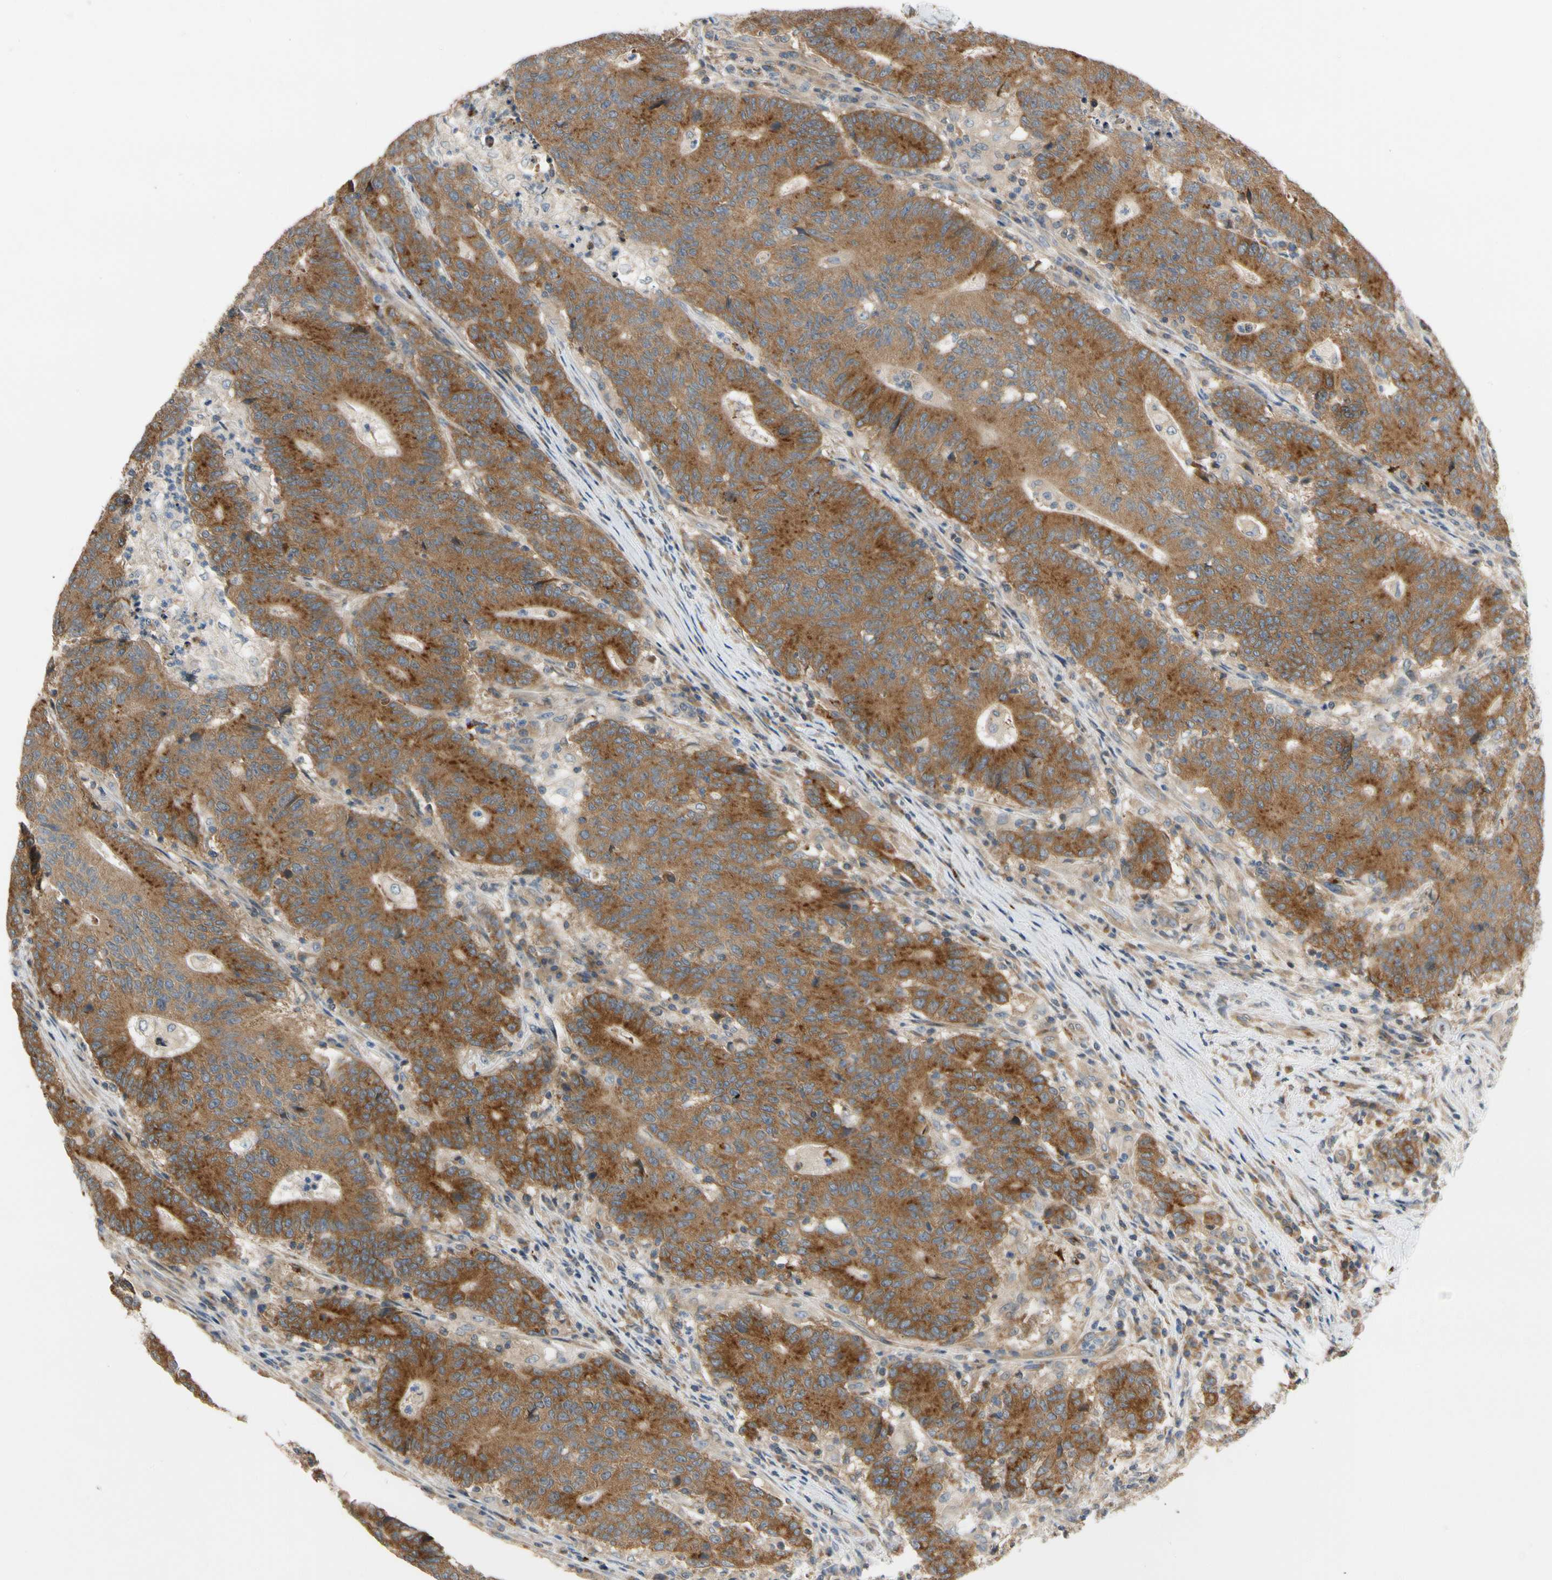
{"staining": {"intensity": "moderate", "quantity": ">75%", "location": "cytoplasmic/membranous"}, "tissue": "colorectal cancer", "cell_type": "Tumor cells", "image_type": "cancer", "snomed": [{"axis": "morphology", "description": "Normal tissue, NOS"}, {"axis": "morphology", "description": "Adenocarcinoma, NOS"}, {"axis": "topography", "description": "Colon"}], "caption": "The micrograph demonstrates staining of colorectal cancer, revealing moderate cytoplasmic/membranous protein positivity (brown color) within tumor cells. The protein of interest is shown in brown color, while the nuclei are stained blue.", "gene": "ANKHD1", "patient": {"sex": "female", "age": 75}}